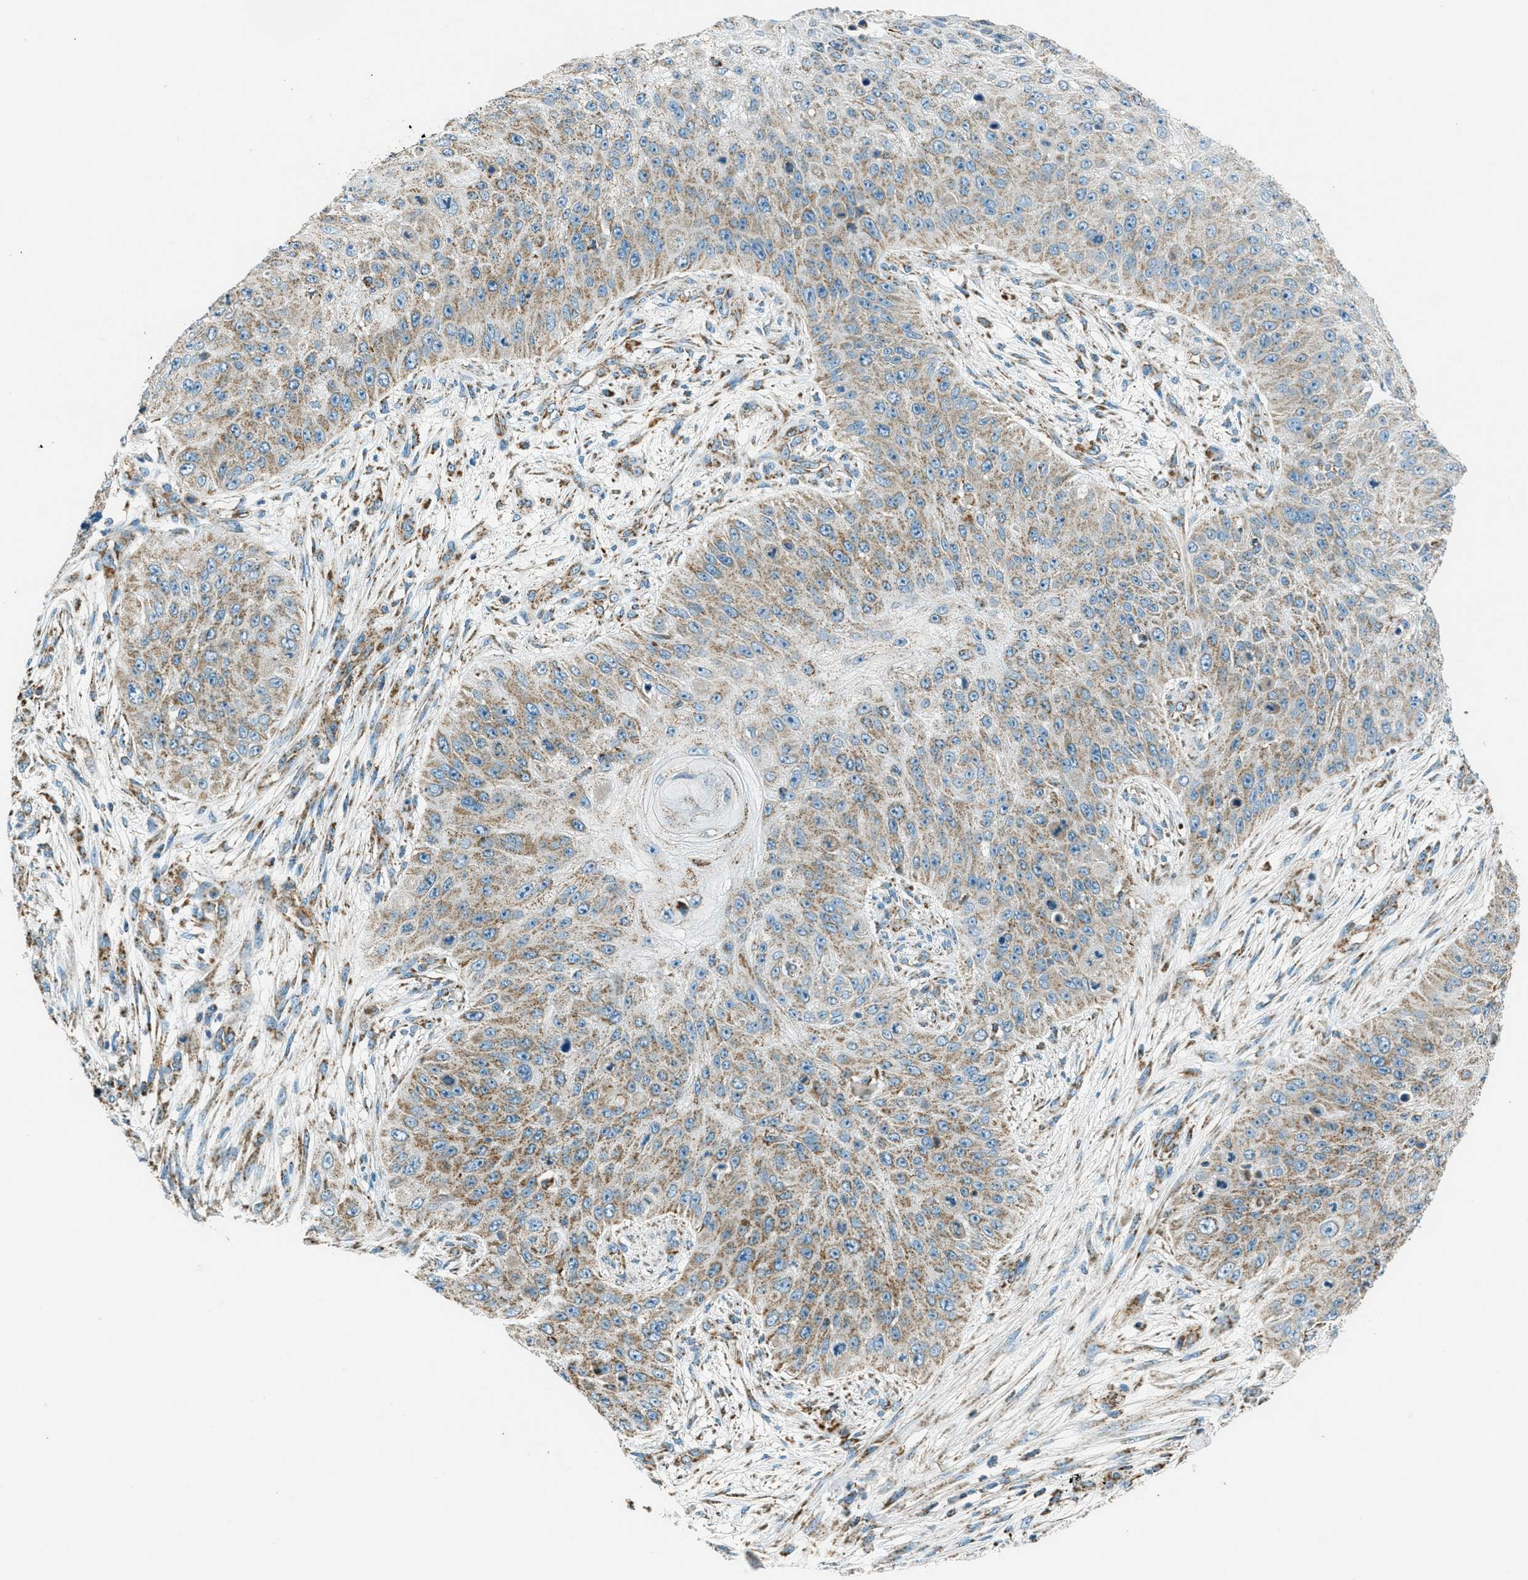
{"staining": {"intensity": "weak", "quantity": ">75%", "location": "cytoplasmic/membranous"}, "tissue": "skin cancer", "cell_type": "Tumor cells", "image_type": "cancer", "snomed": [{"axis": "morphology", "description": "Squamous cell carcinoma, NOS"}, {"axis": "topography", "description": "Skin"}], "caption": "Skin cancer was stained to show a protein in brown. There is low levels of weak cytoplasmic/membranous positivity in approximately >75% of tumor cells. (DAB (3,3'-diaminobenzidine) = brown stain, brightfield microscopy at high magnification).", "gene": "CHST15", "patient": {"sex": "female", "age": 80}}